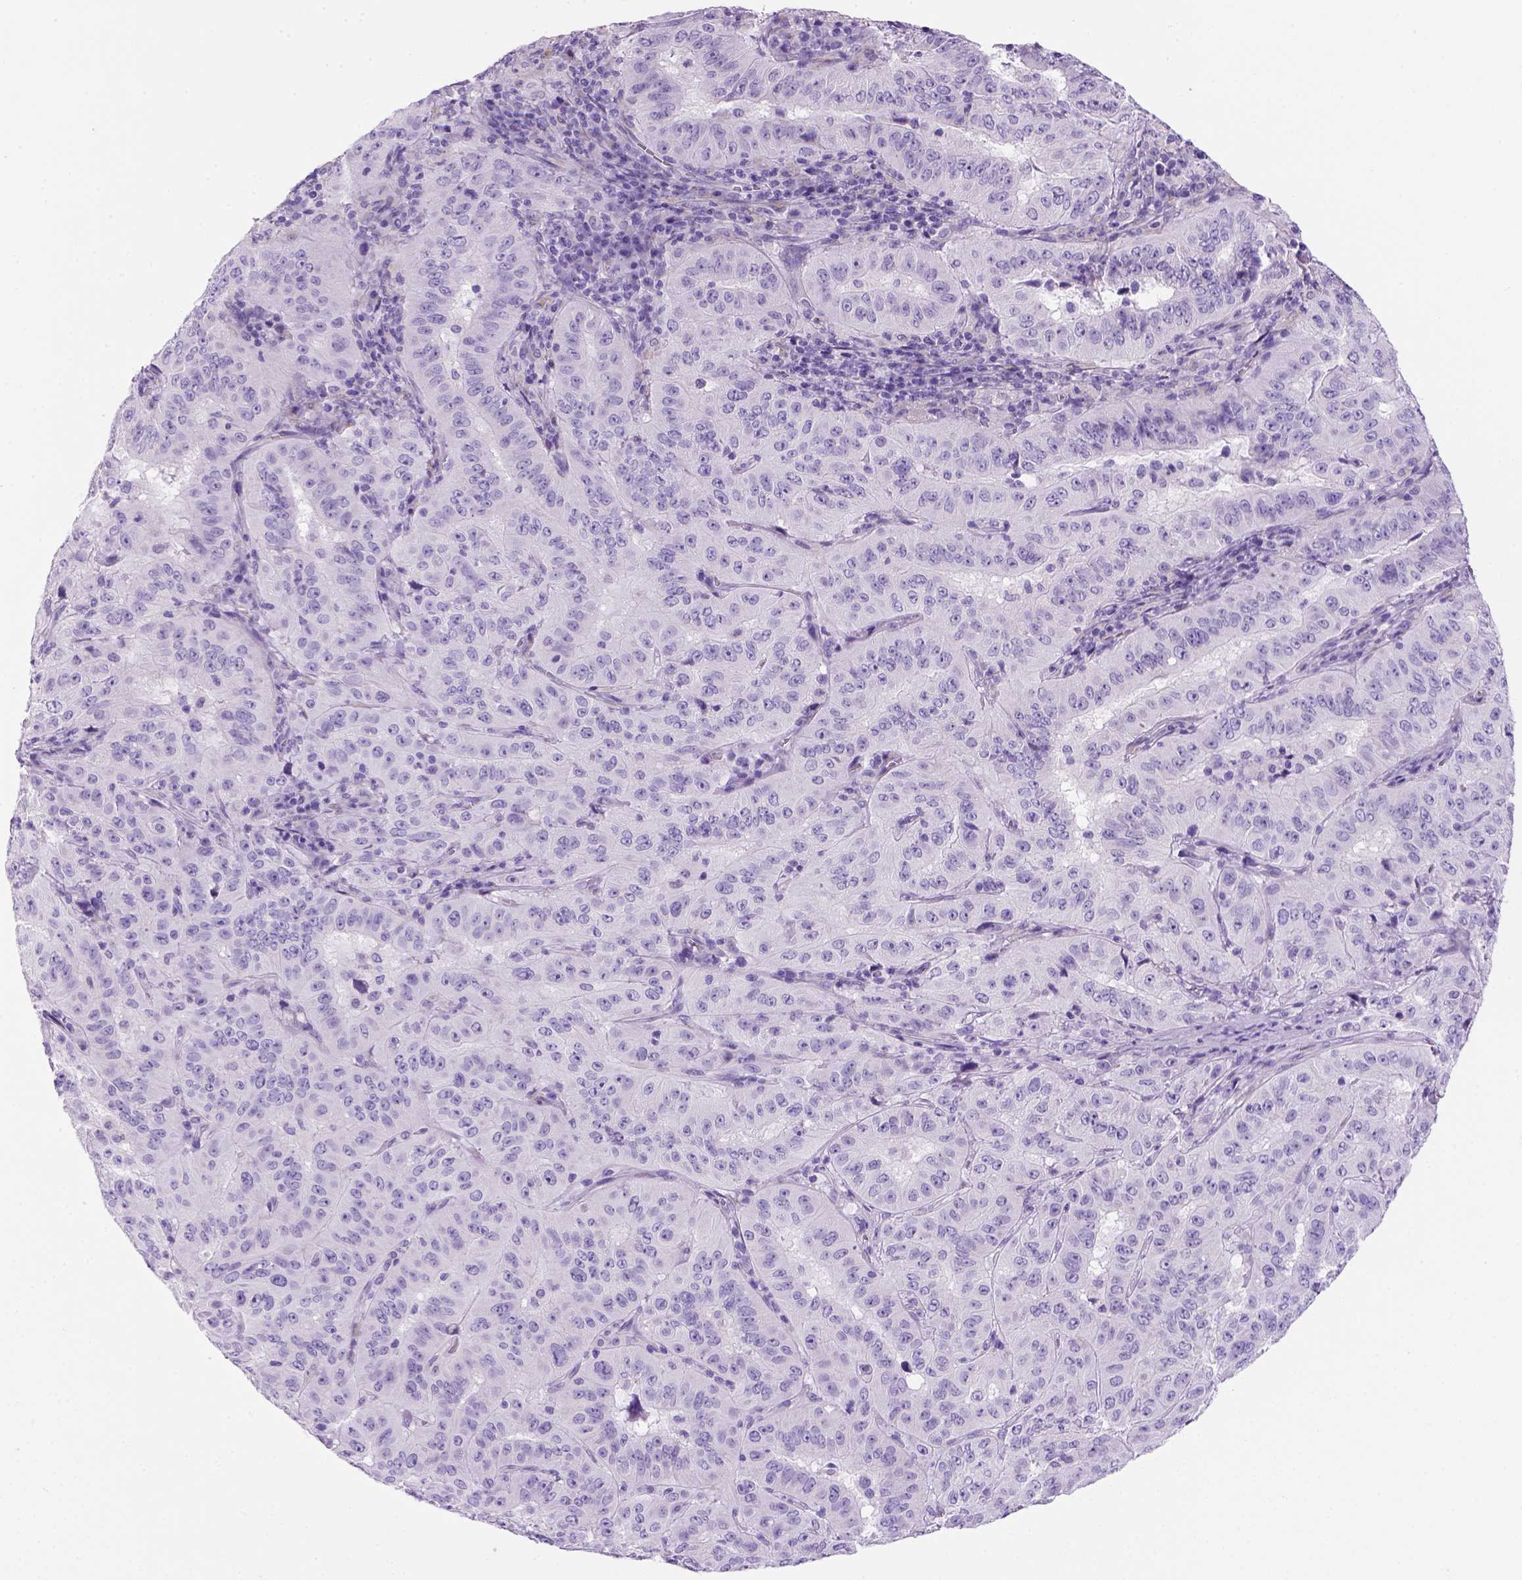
{"staining": {"intensity": "negative", "quantity": "none", "location": "none"}, "tissue": "pancreatic cancer", "cell_type": "Tumor cells", "image_type": "cancer", "snomed": [{"axis": "morphology", "description": "Adenocarcinoma, NOS"}, {"axis": "topography", "description": "Pancreas"}], "caption": "There is no significant expression in tumor cells of adenocarcinoma (pancreatic).", "gene": "ARHGEF33", "patient": {"sex": "male", "age": 63}}